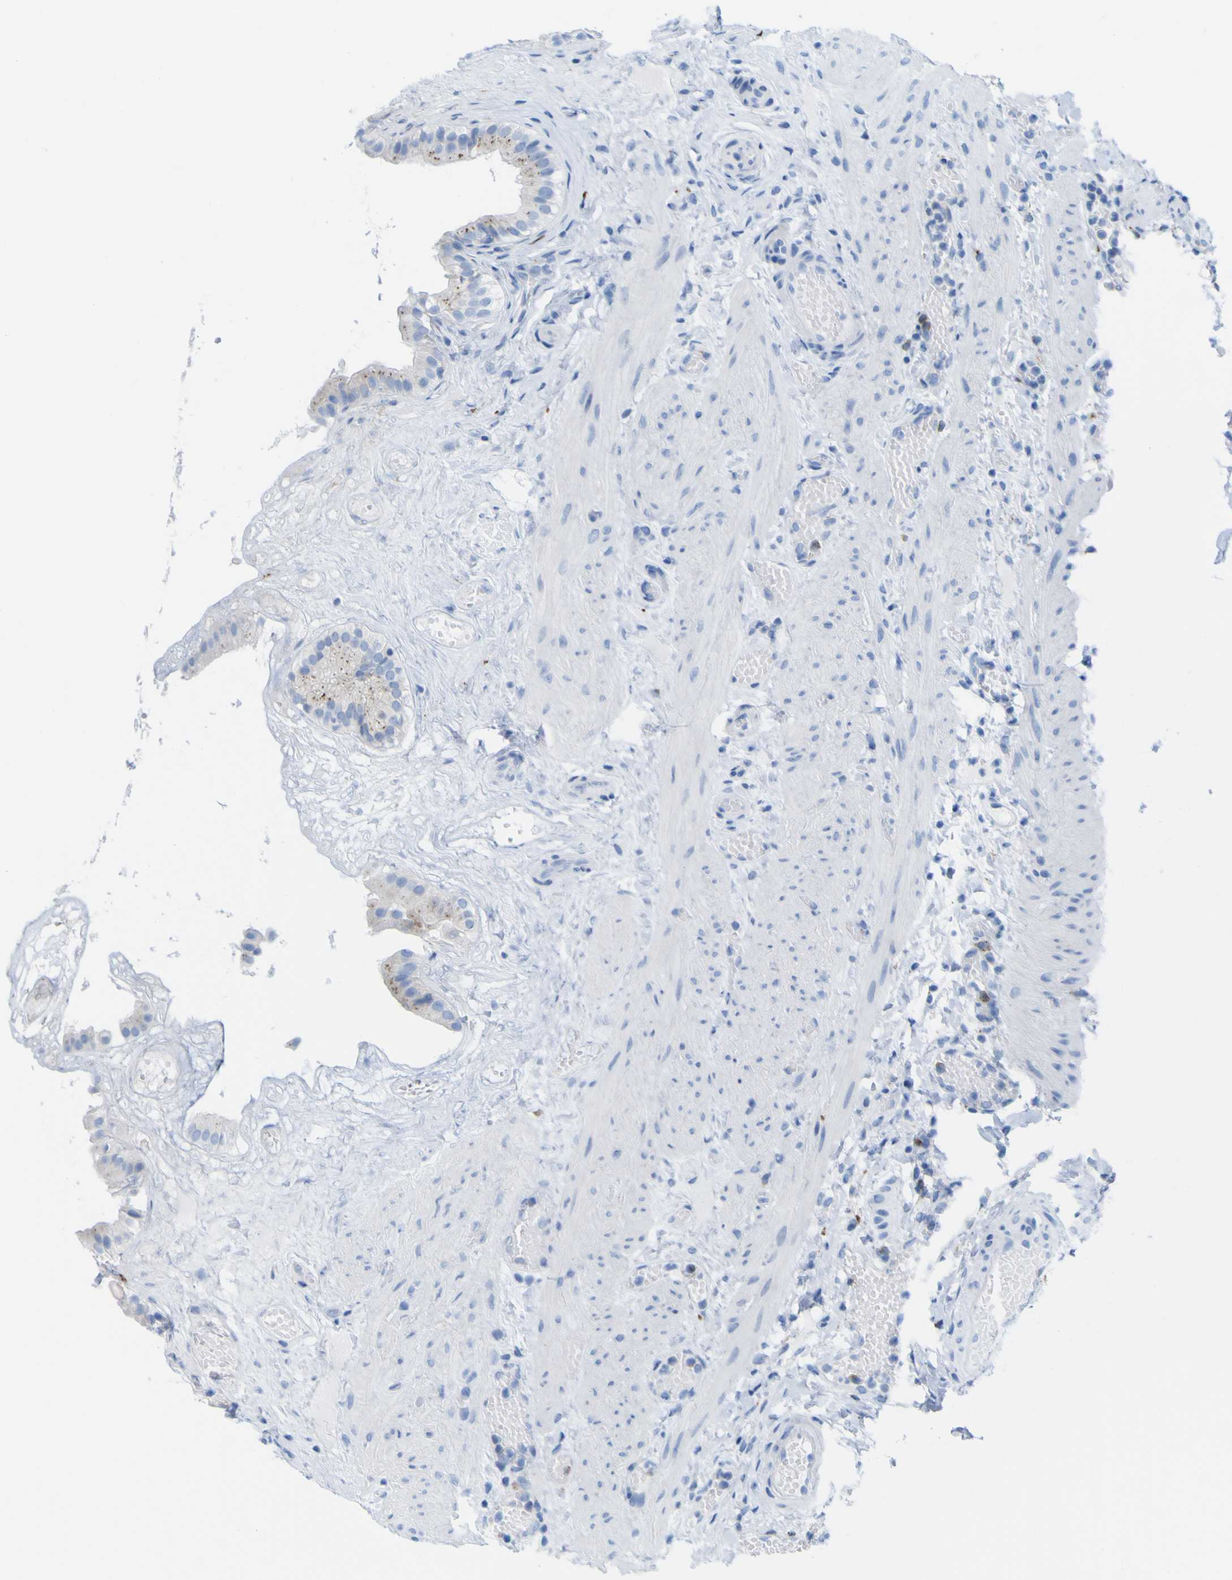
{"staining": {"intensity": "moderate", "quantity": ">75%", "location": "cytoplasmic/membranous"}, "tissue": "gallbladder", "cell_type": "Glandular cells", "image_type": "normal", "snomed": [{"axis": "morphology", "description": "Normal tissue, NOS"}, {"axis": "topography", "description": "Gallbladder"}], "caption": "Protein staining exhibits moderate cytoplasmic/membranous expression in about >75% of glandular cells in benign gallbladder.", "gene": "PLD3", "patient": {"sex": "female", "age": 26}}